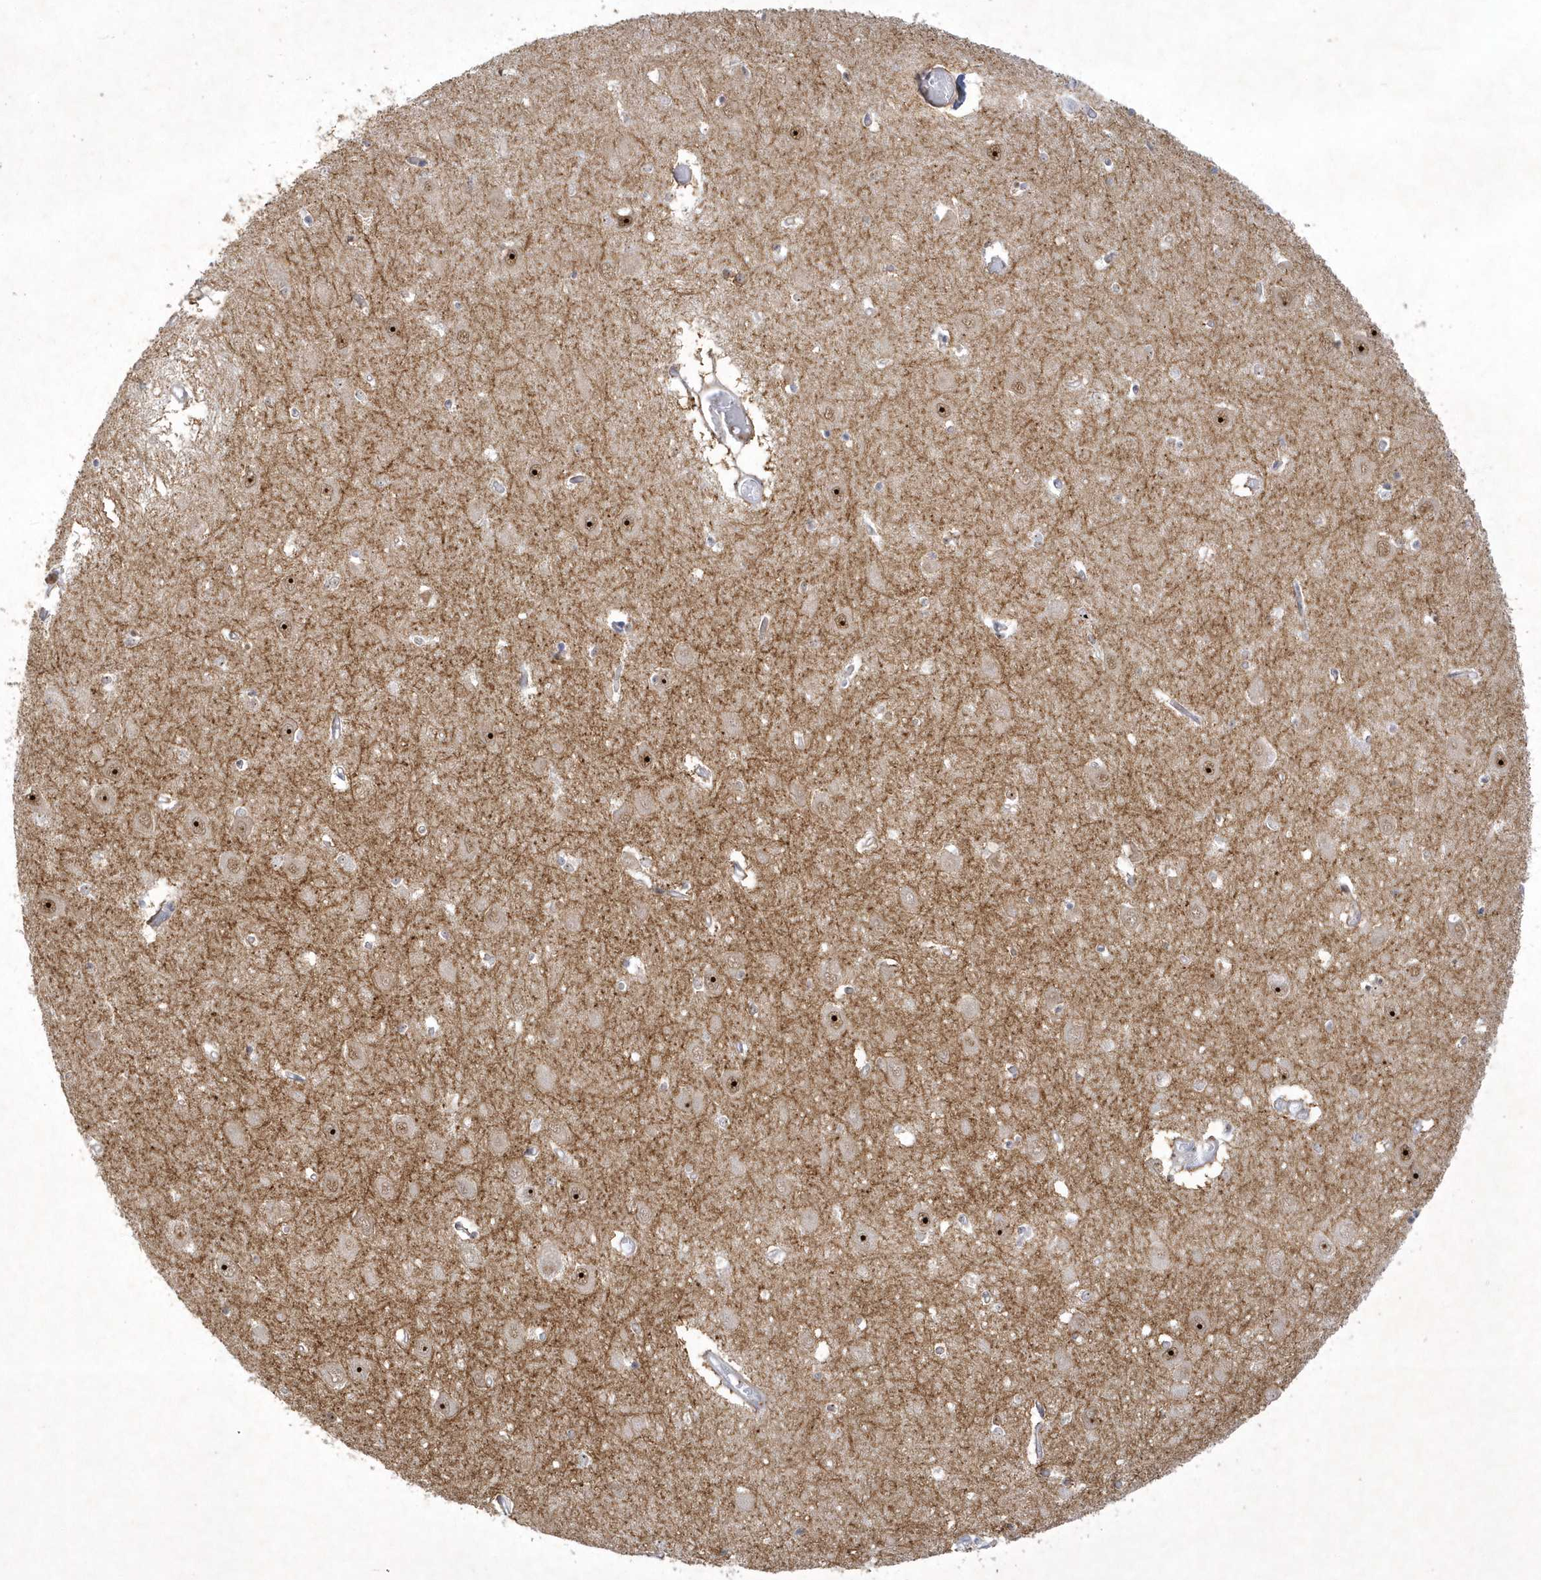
{"staining": {"intensity": "negative", "quantity": "none", "location": "none"}, "tissue": "hippocampus", "cell_type": "Glial cells", "image_type": "normal", "snomed": [{"axis": "morphology", "description": "Normal tissue, NOS"}, {"axis": "topography", "description": "Hippocampus"}], "caption": "DAB (3,3'-diaminobenzidine) immunohistochemical staining of normal hippocampus demonstrates no significant staining in glial cells.", "gene": "NPM3", "patient": {"sex": "male", "age": 70}}